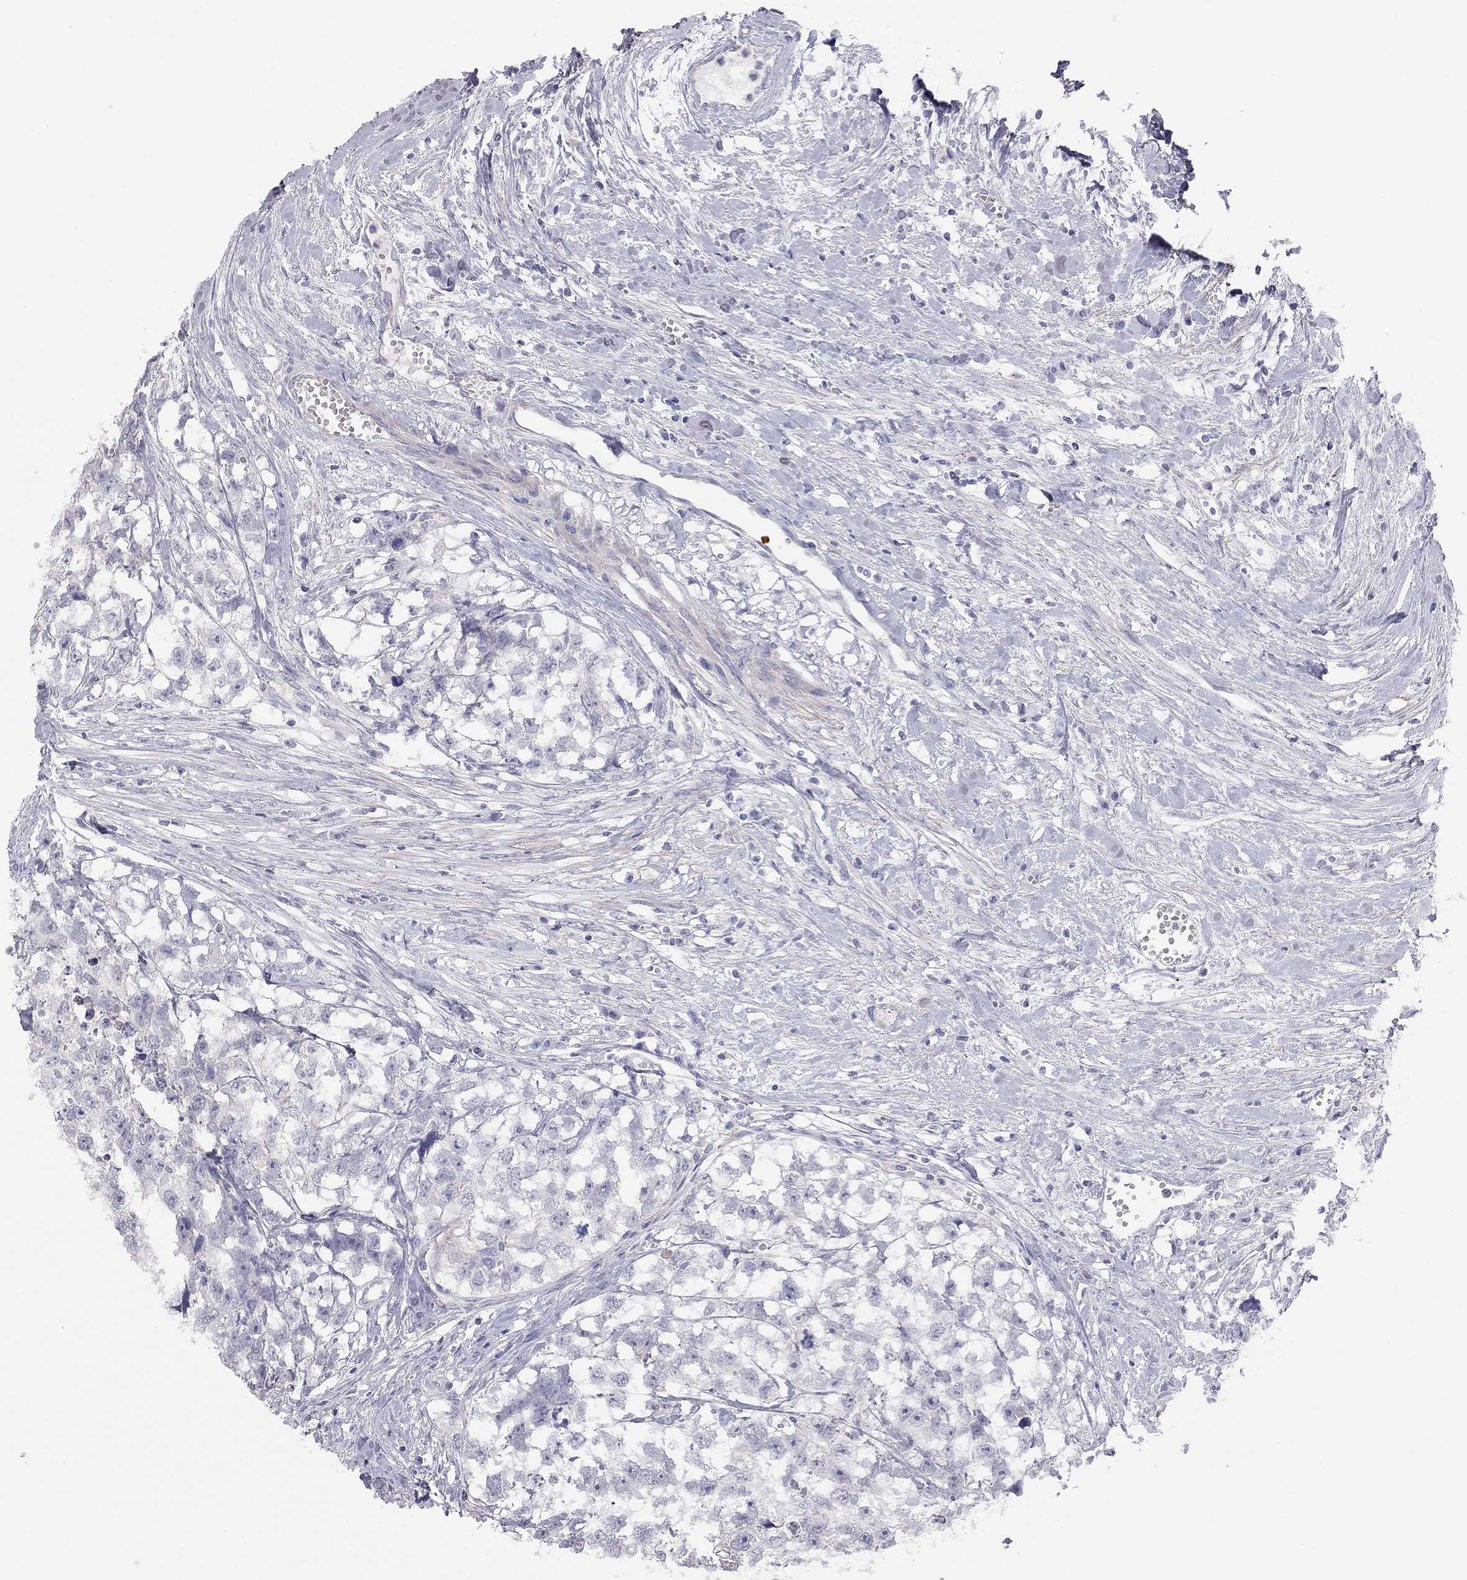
{"staining": {"intensity": "negative", "quantity": "none", "location": "none"}, "tissue": "testis cancer", "cell_type": "Tumor cells", "image_type": "cancer", "snomed": [{"axis": "morphology", "description": "Carcinoma, Embryonal, NOS"}, {"axis": "morphology", "description": "Teratoma, malignant, NOS"}, {"axis": "topography", "description": "Testis"}], "caption": "This is an IHC image of testis cancer (embryonal carcinoma). There is no positivity in tumor cells.", "gene": "ADCYAP1", "patient": {"sex": "male", "age": 44}}